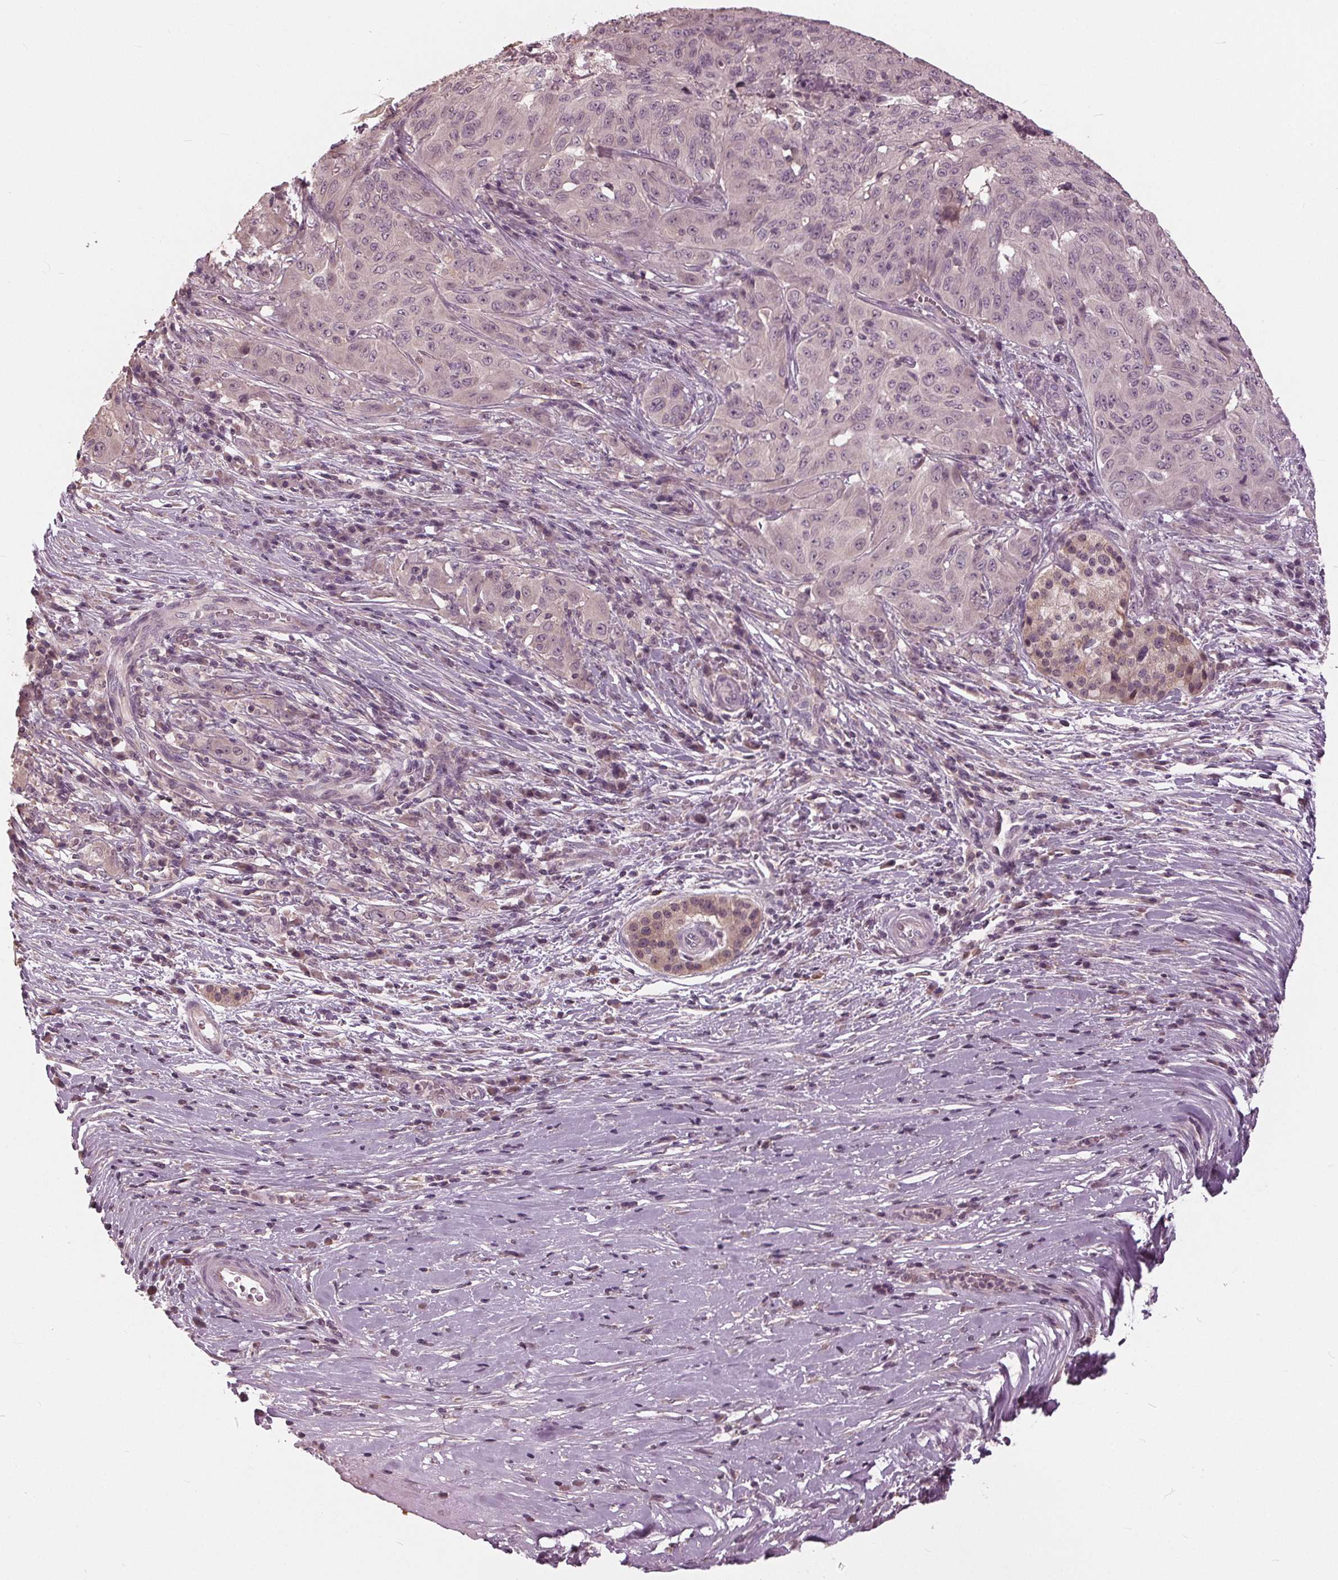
{"staining": {"intensity": "negative", "quantity": "none", "location": "none"}, "tissue": "pancreatic cancer", "cell_type": "Tumor cells", "image_type": "cancer", "snomed": [{"axis": "morphology", "description": "Adenocarcinoma, NOS"}, {"axis": "topography", "description": "Pancreas"}], "caption": "Immunohistochemical staining of human pancreatic adenocarcinoma exhibits no significant positivity in tumor cells. Brightfield microscopy of immunohistochemistry (IHC) stained with DAB (brown) and hematoxylin (blue), captured at high magnification.", "gene": "SIGLEC6", "patient": {"sex": "male", "age": 63}}